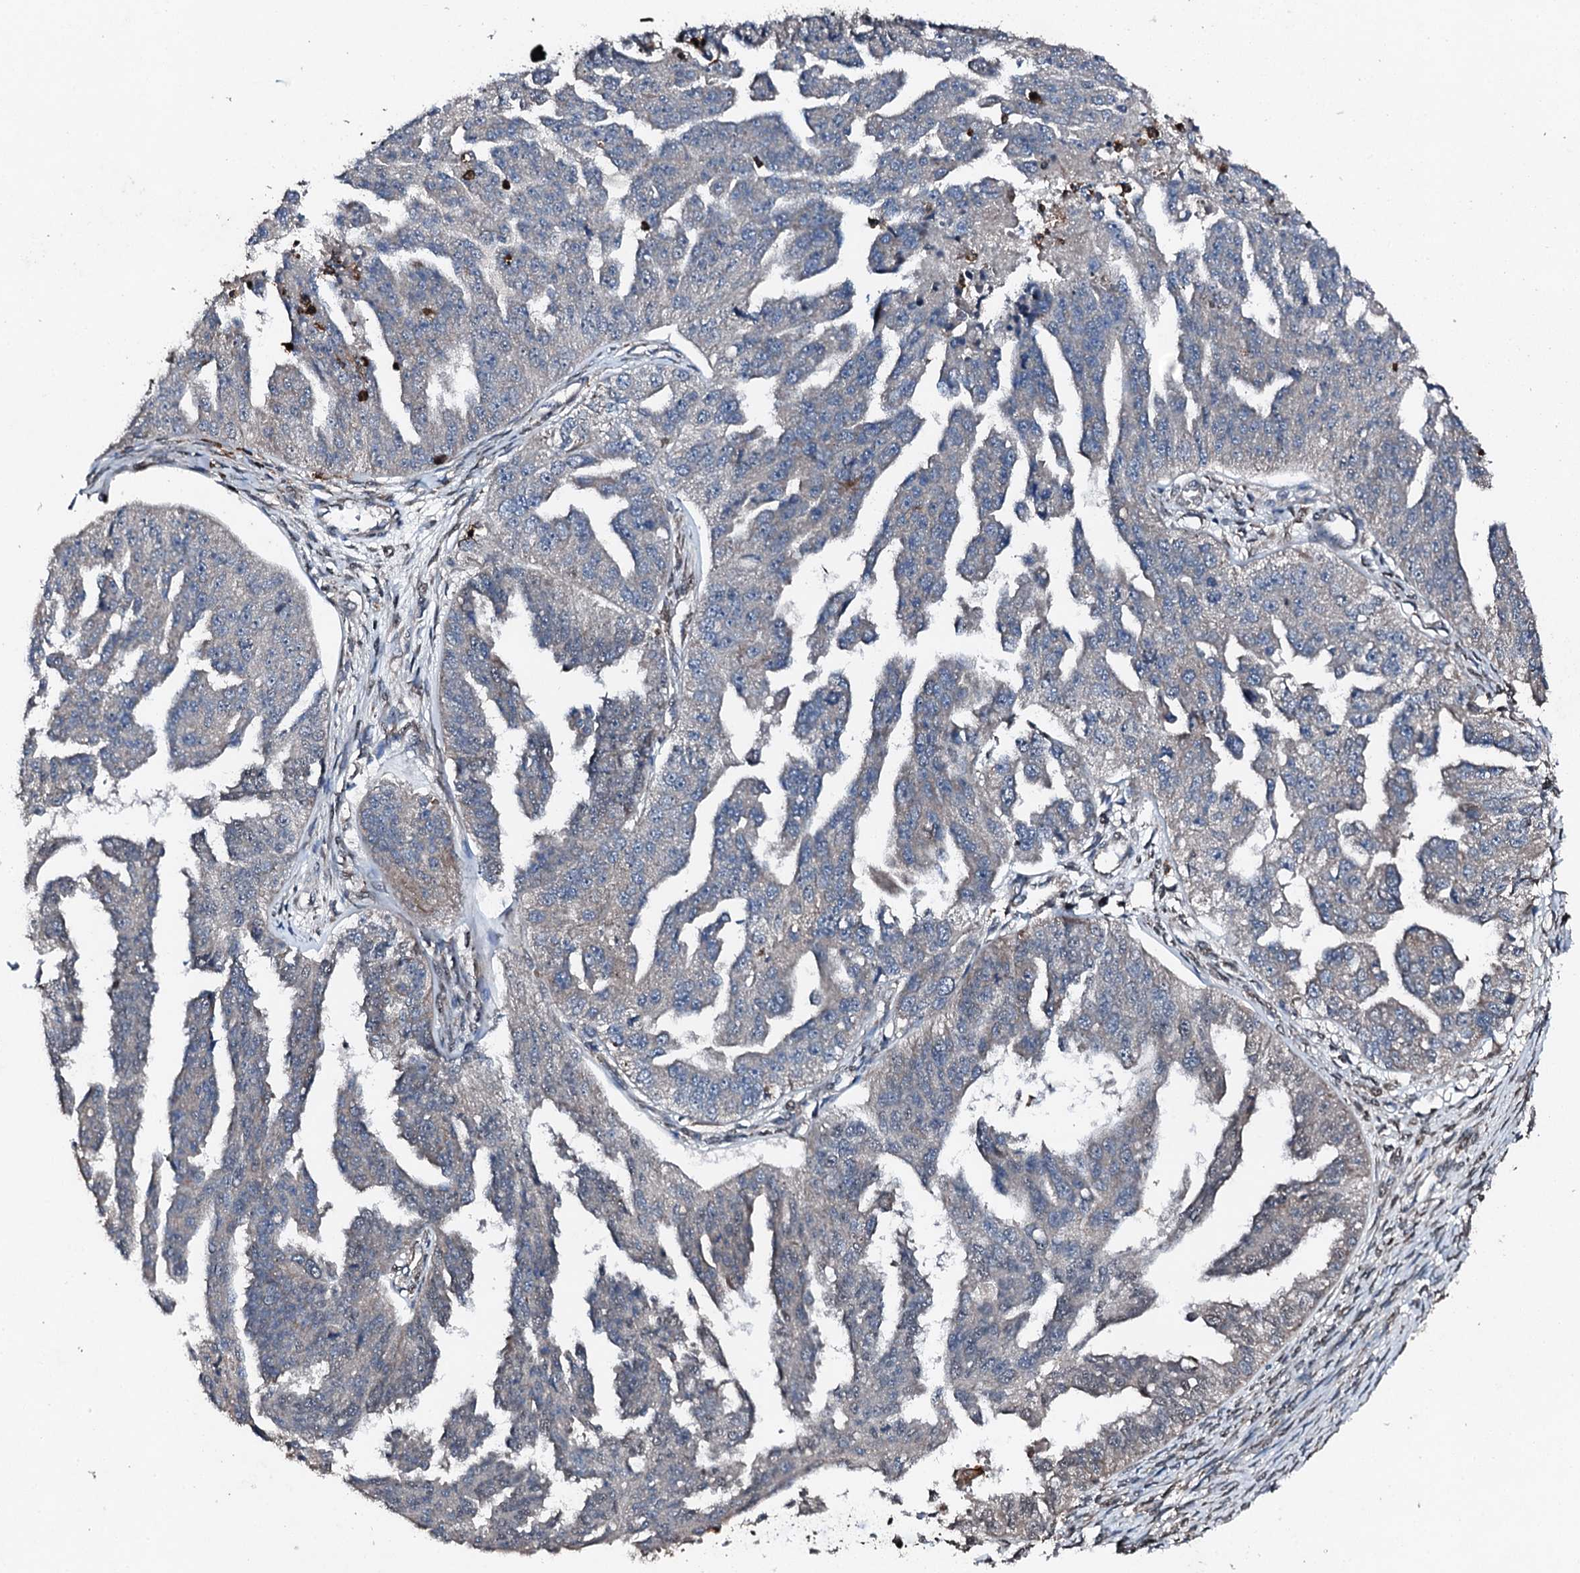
{"staining": {"intensity": "negative", "quantity": "none", "location": "none"}, "tissue": "ovarian cancer", "cell_type": "Tumor cells", "image_type": "cancer", "snomed": [{"axis": "morphology", "description": "Cystadenocarcinoma, serous, NOS"}, {"axis": "topography", "description": "Ovary"}], "caption": "Ovarian cancer (serous cystadenocarcinoma) was stained to show a protein in brown. There is no significant positivity in tumor cells.", "gene": "EDC4", "patient": {"sex": "female", "age": 58}}